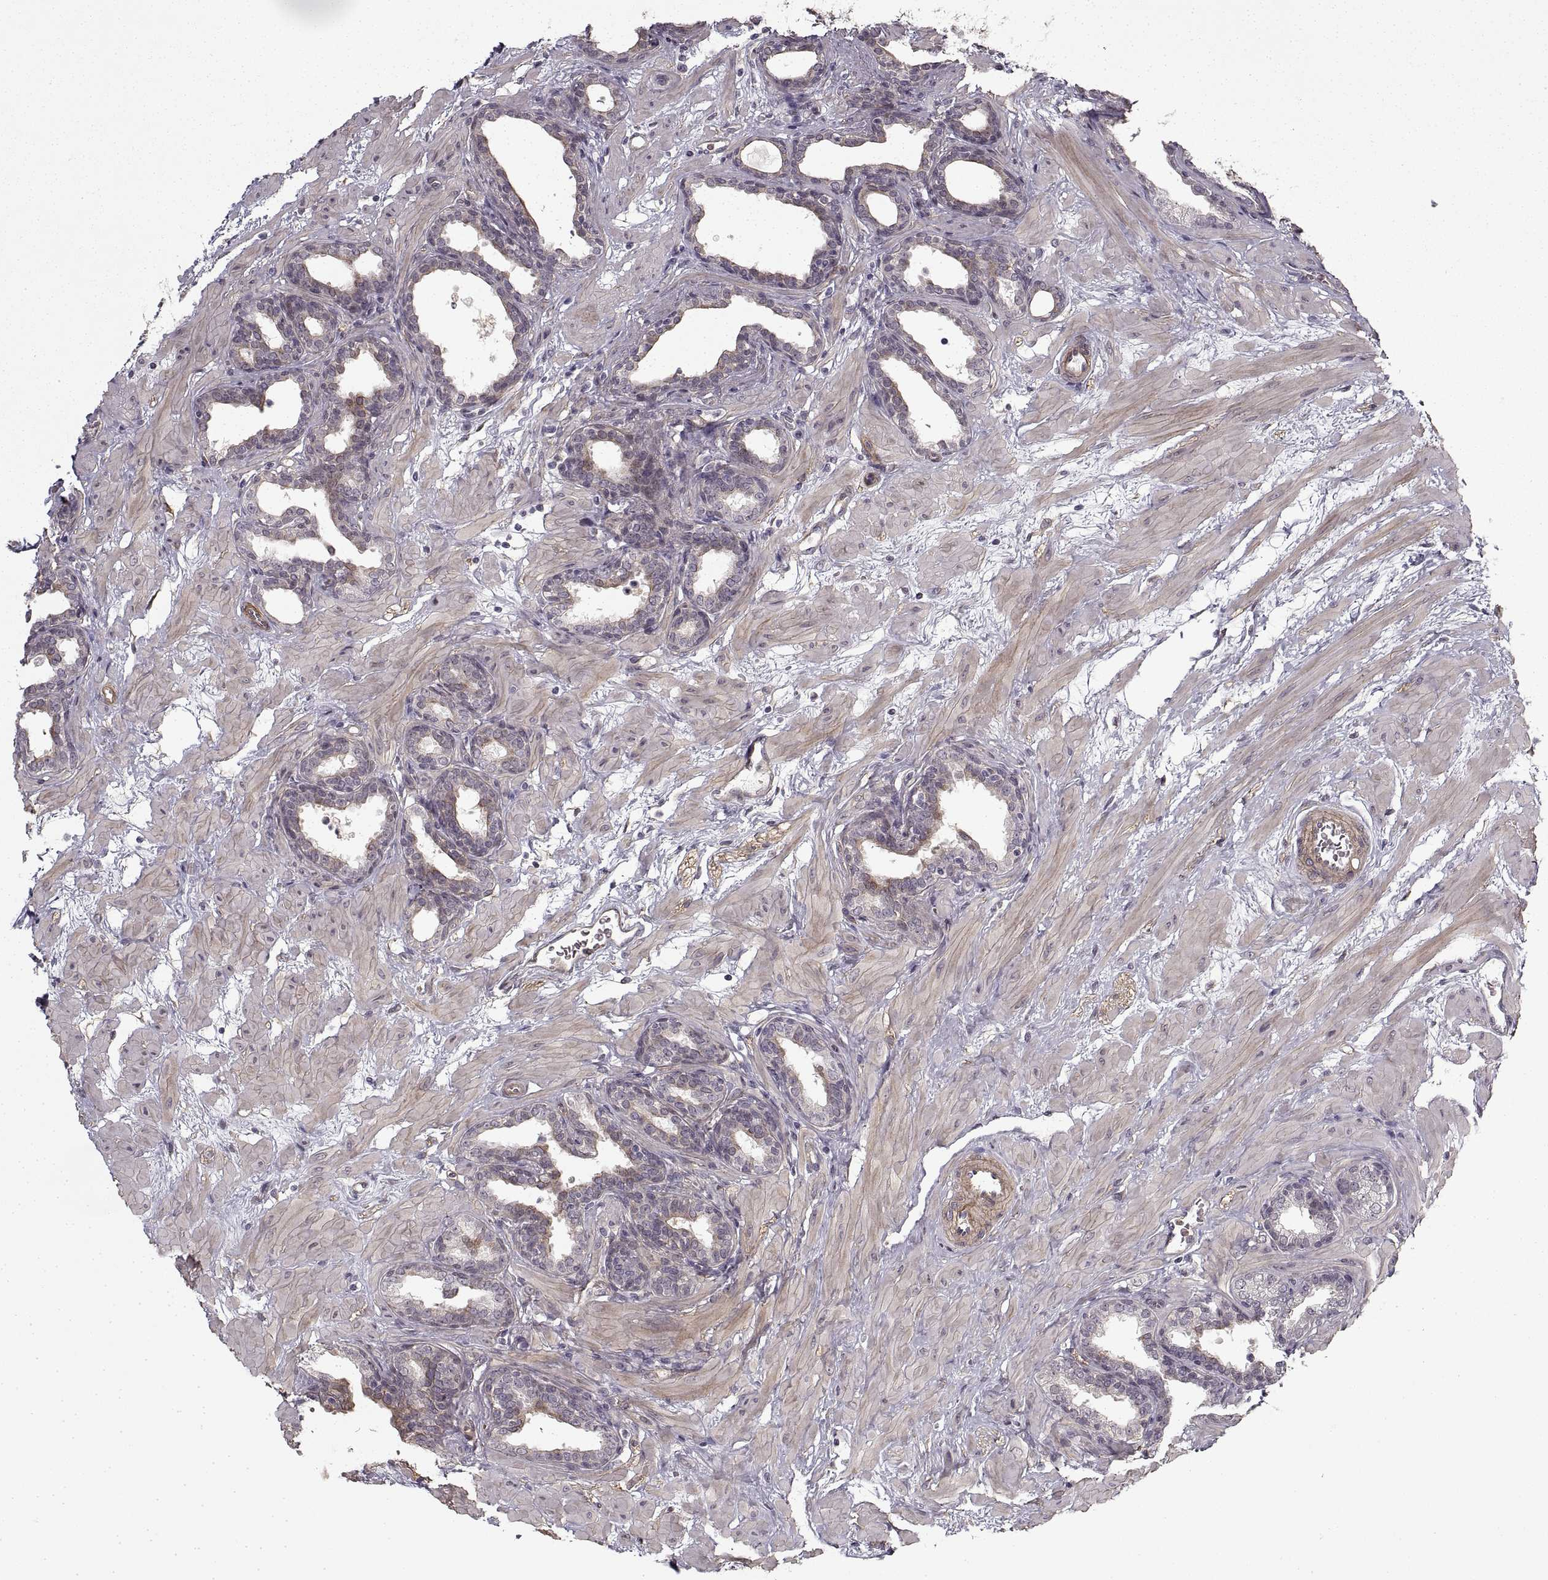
{"staining": {"intensity": "negative", "quantity": "none", "location": "none"}, "tissue": "prostate", "cell_type": "Glandular cells", "image_type": "normal", "snomed": [{"axis": "morphology", "description": "Normal tissue, NOS"}, {"axis": "topography", "description": "Prostate"}], "caption": "Histopathology image shows no significant protein staining in glandular cells of unremarkable prostate. (DAB IHC, high magnification).", "gene": "LAMB2", "patient": {"sex": "male", "age": 37}}